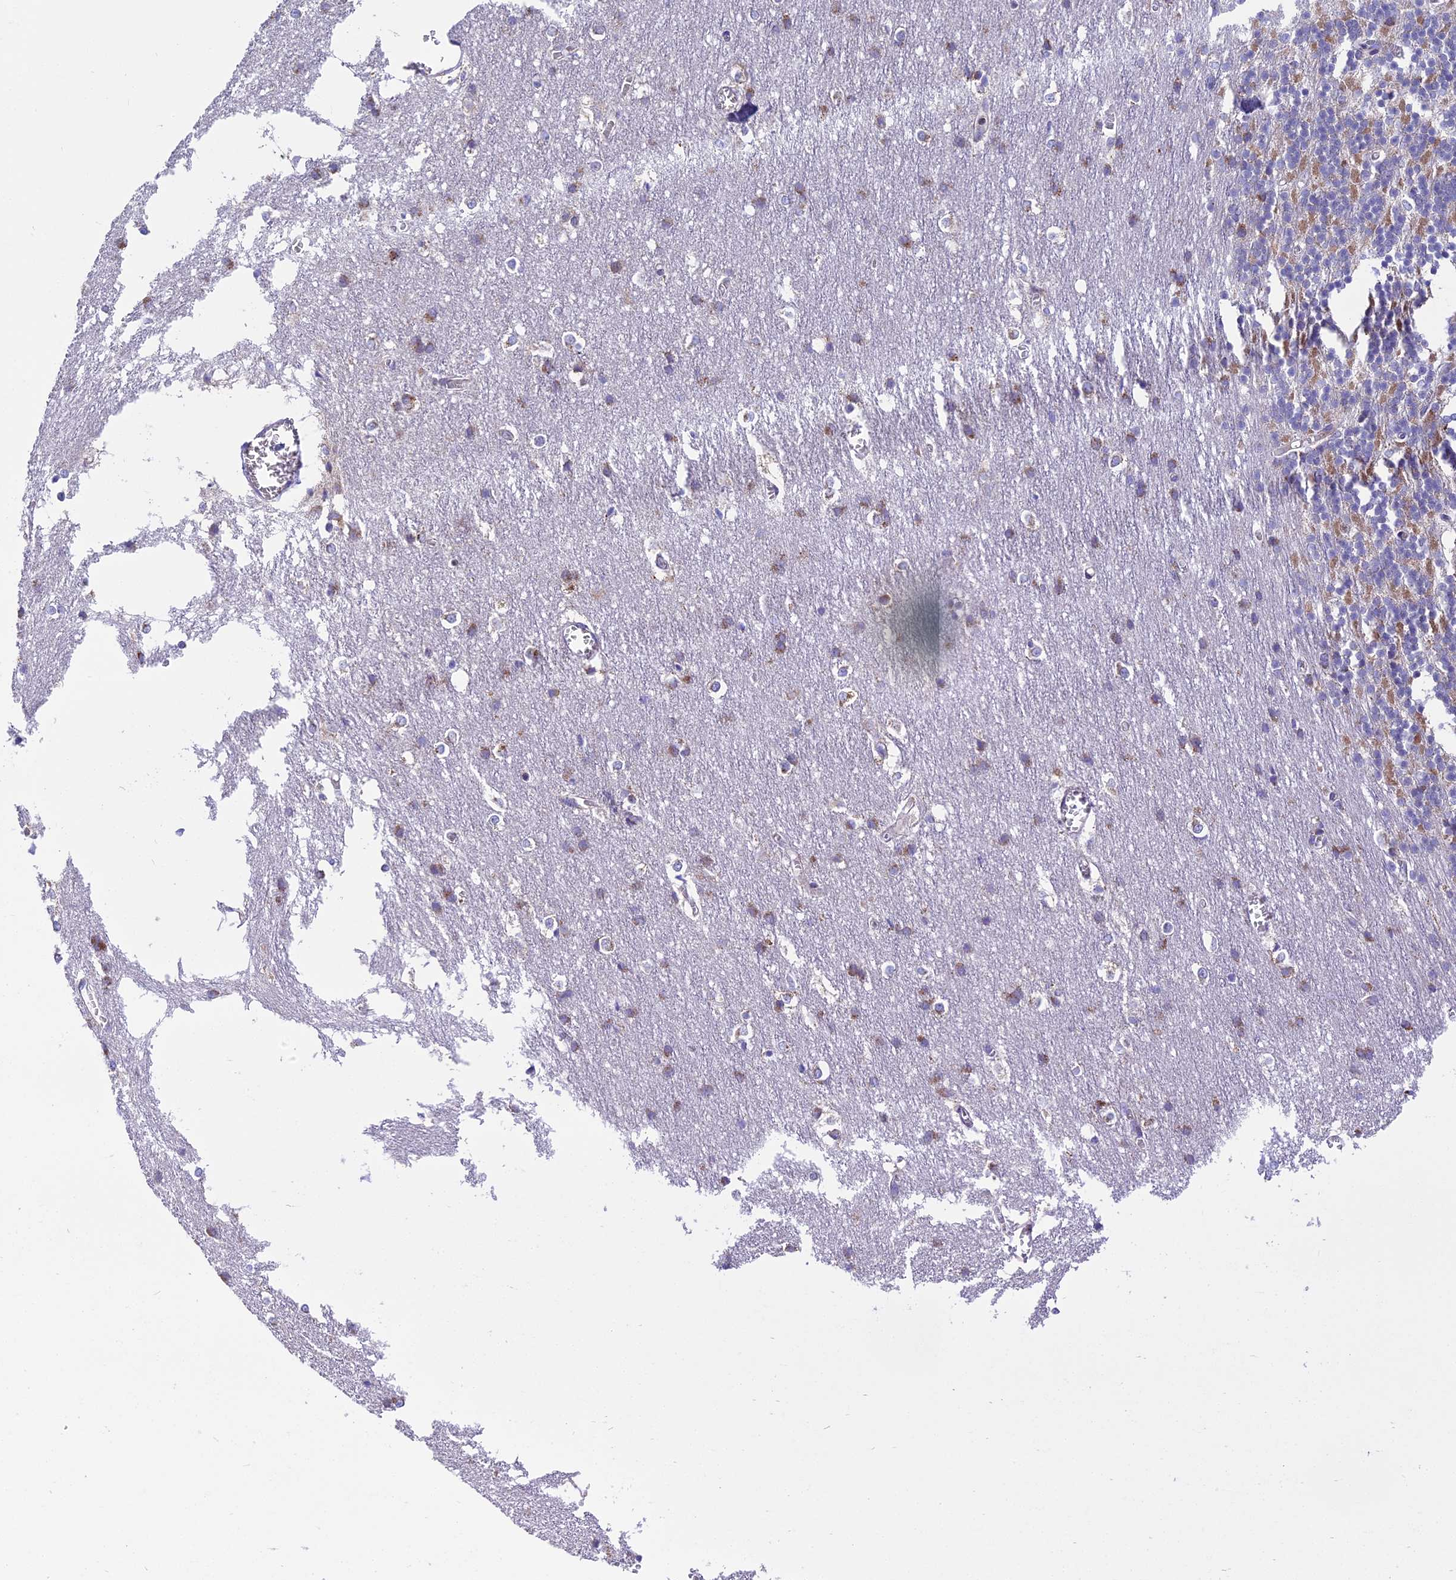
{"staining": {"intensity": "moderate", "quantity": "25%-75%", "location": "cytoplasmic/membranous"}, "tissue": "cerebellum", "cell_type": "Cells in granular layer", "image_type": "normal", "snomed": [{"axis": "morphology", "description": "Normal tissue, NOS"}, {"axis": "topography", "description": "Cerebellum"}], "caption": "Cells in granular layer demonstrate moderate cytoplasmic/membranous positivity in approximately 25%-75% of cells in unremarkable cerebellum.", "gene": "MRPS34", "patient": {"sex": "male", "age": 37}}